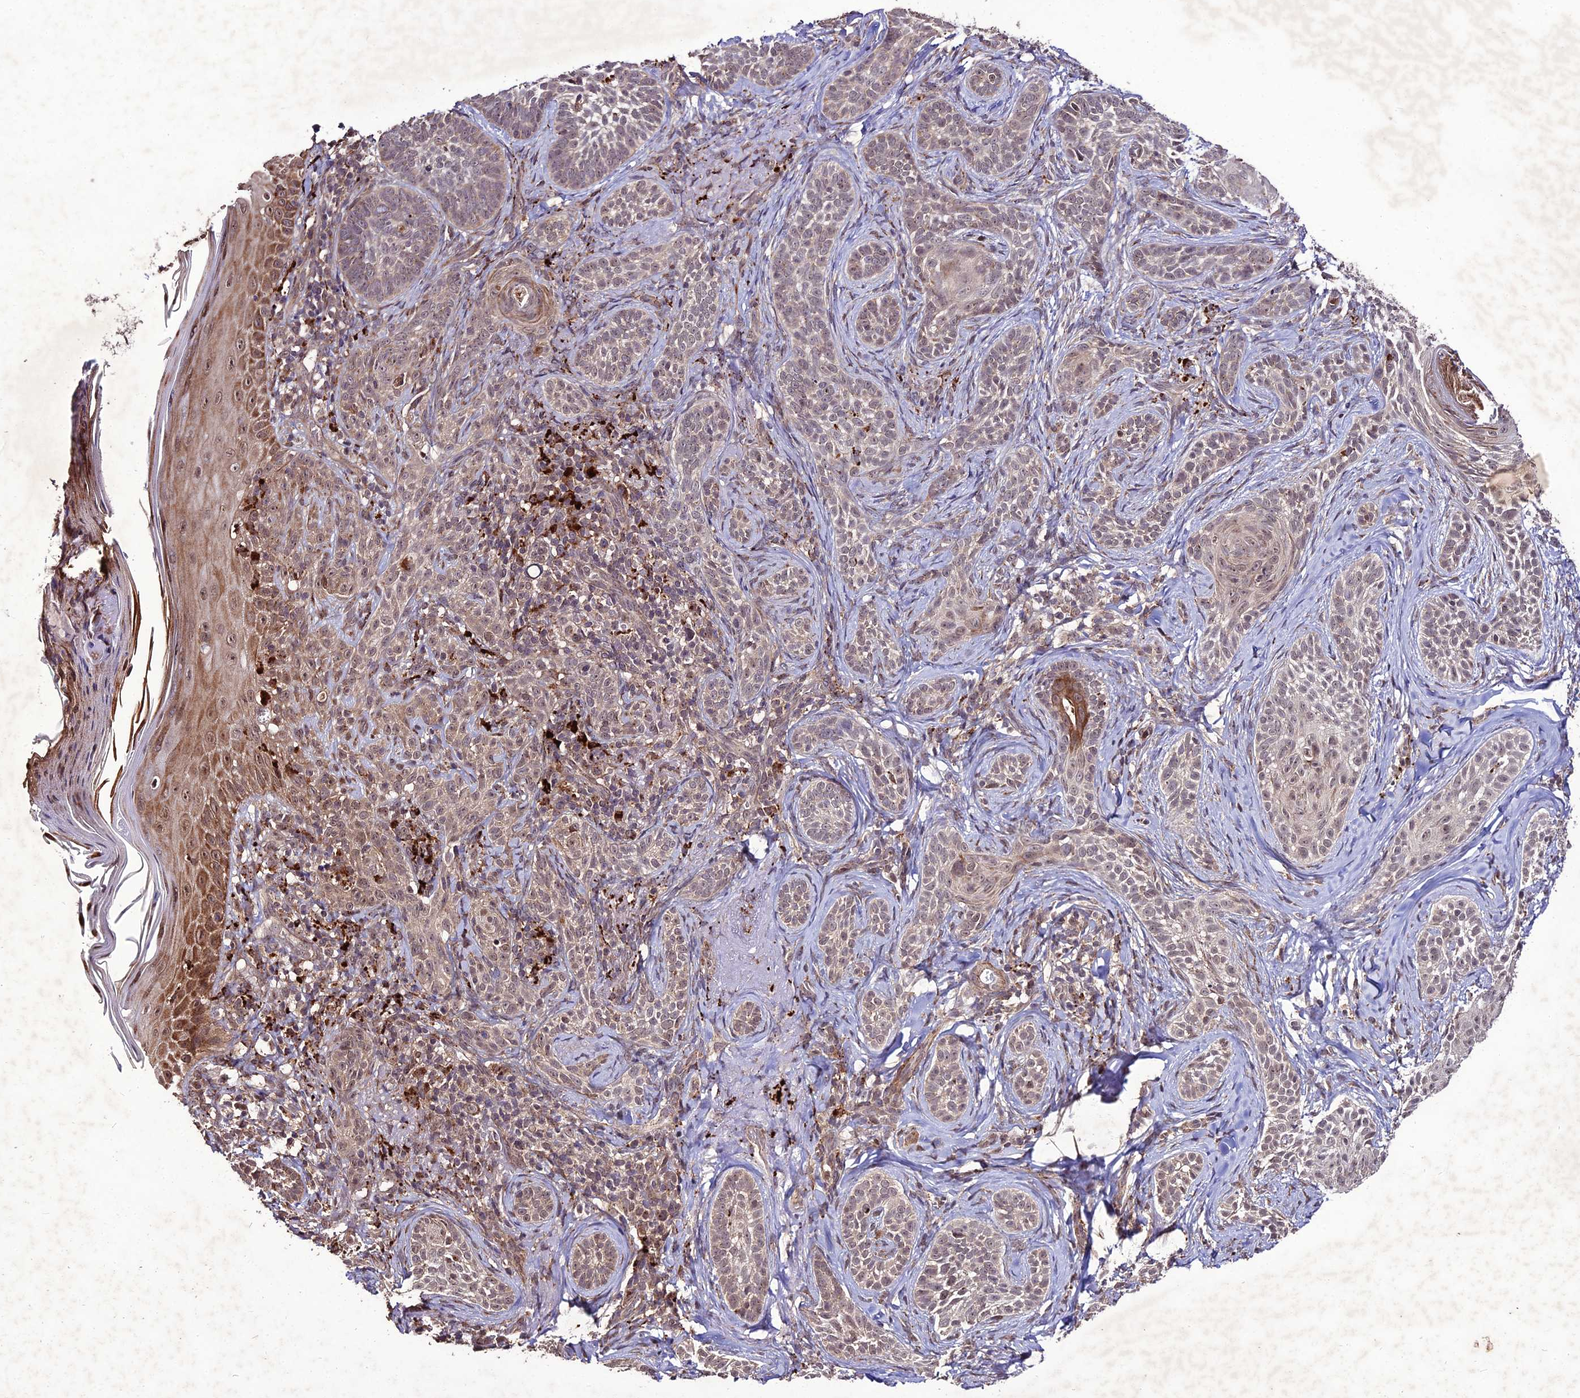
{"staining": {"intensity": "weak", "quantity": ">75%", "location": "nuclear"}, "tissue": "skin cancer", "cell_type": "Tumor cells", "image_type": "cancer", "snomed": [{"axis": "morphology", "description": "Basal cell carcinoma"}, {"axis": "topography", "description": "Skin"}], "caption": "This image exhibits skin cancer stained with immunohistochemistry (IHC) to label a protein in brown. The nuclear of tumor cells show weak positivity for the protein. Nuclei are counter-stained blue.", "gene": "ZNF766", "patient": {"sex": "male", "age": 71}}